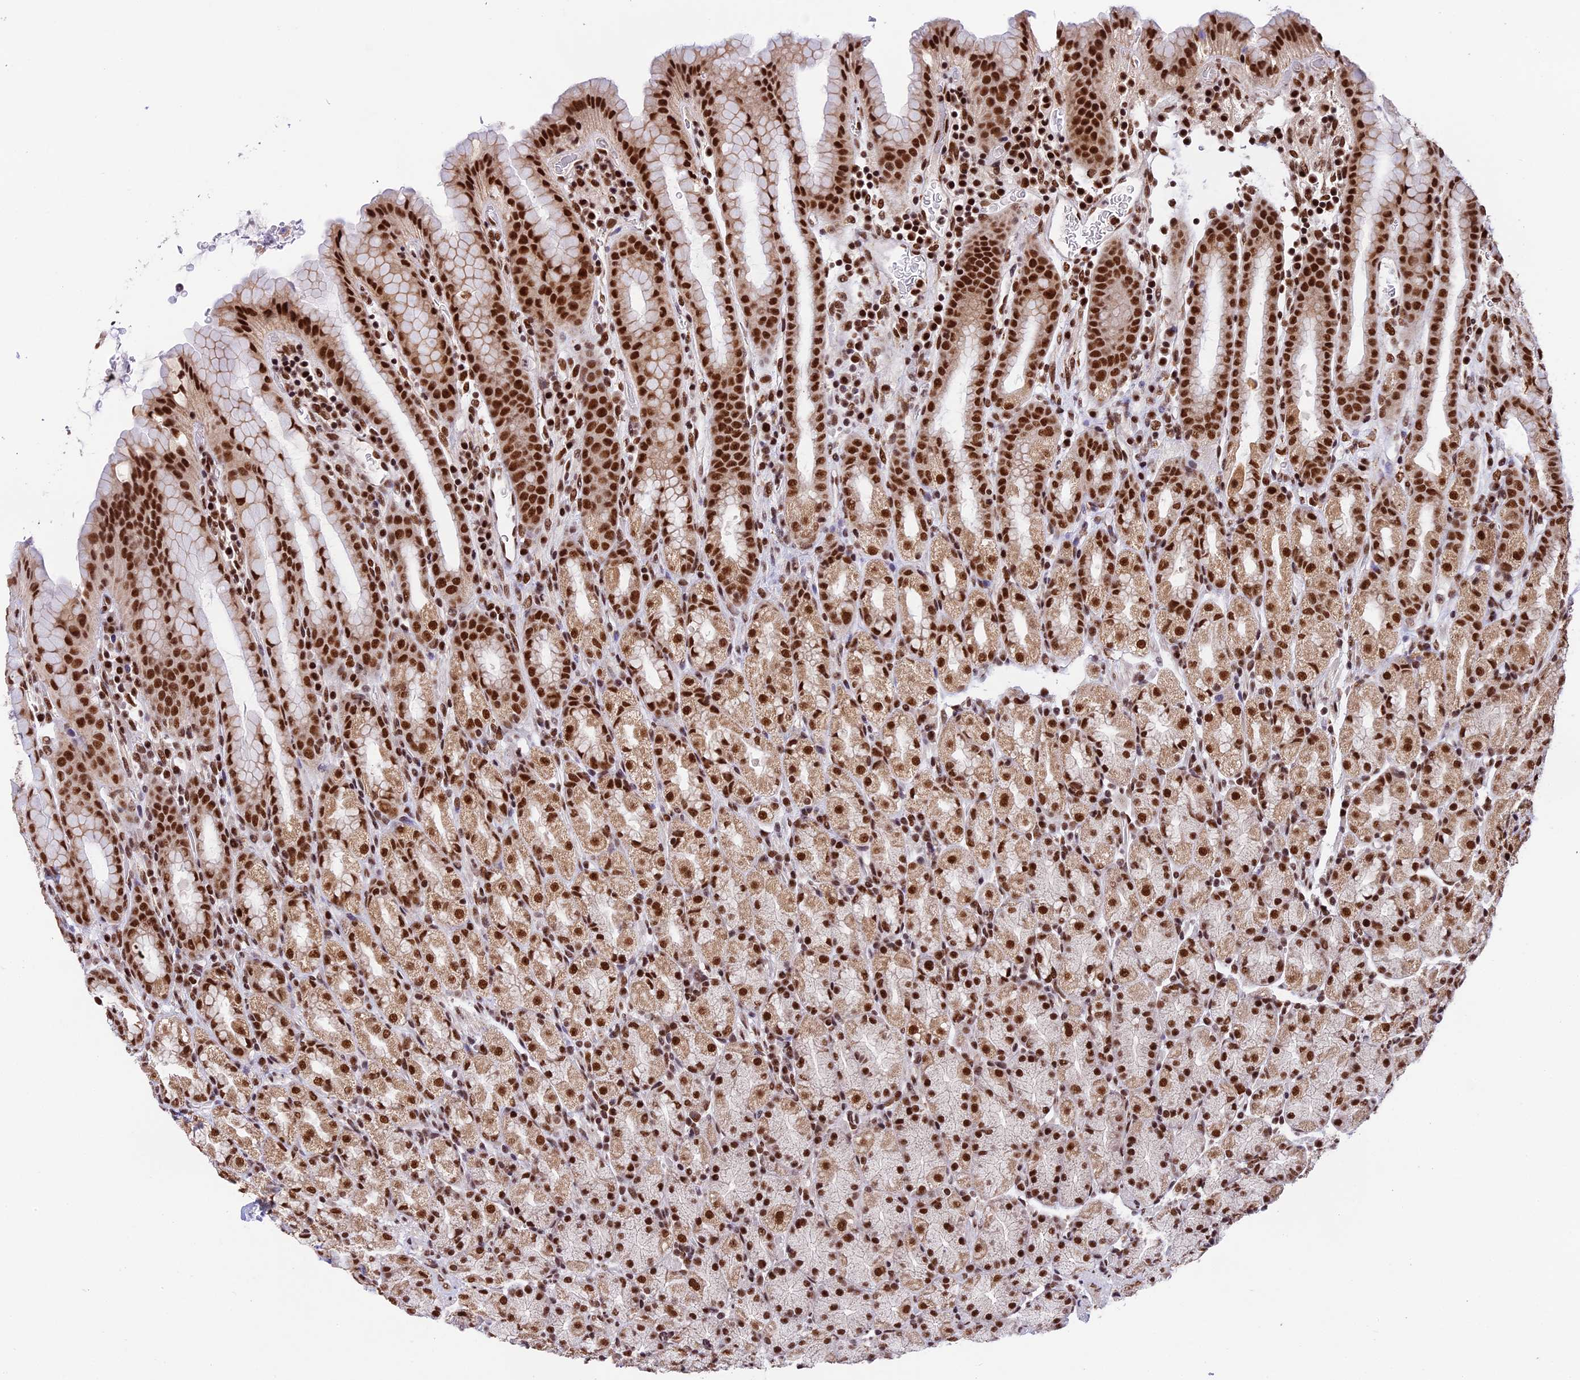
{"staining": {"intensity": "strong", "quantity": ">75%", "location": "nuclear"}, "tissue": "stomach", "cell_type": "Glandular cells", "image_type": "normal", "snomed": [{"axis": "morphology", "description": "Normal tissue, NOS"}, {"axis": "topography", "description": "Stomach, upper"}, {"axis": "topography", "description": "Stomach, lower"}, {"axis": "topography", "description": "Small intestine"}], "caption": "Human stomach stained with a brown dye displays strong nuclear positive positivity in approximately >75% of glandular cells.", "gene": "RAMACL", "patient": {"sex": "male", "age": 68}}